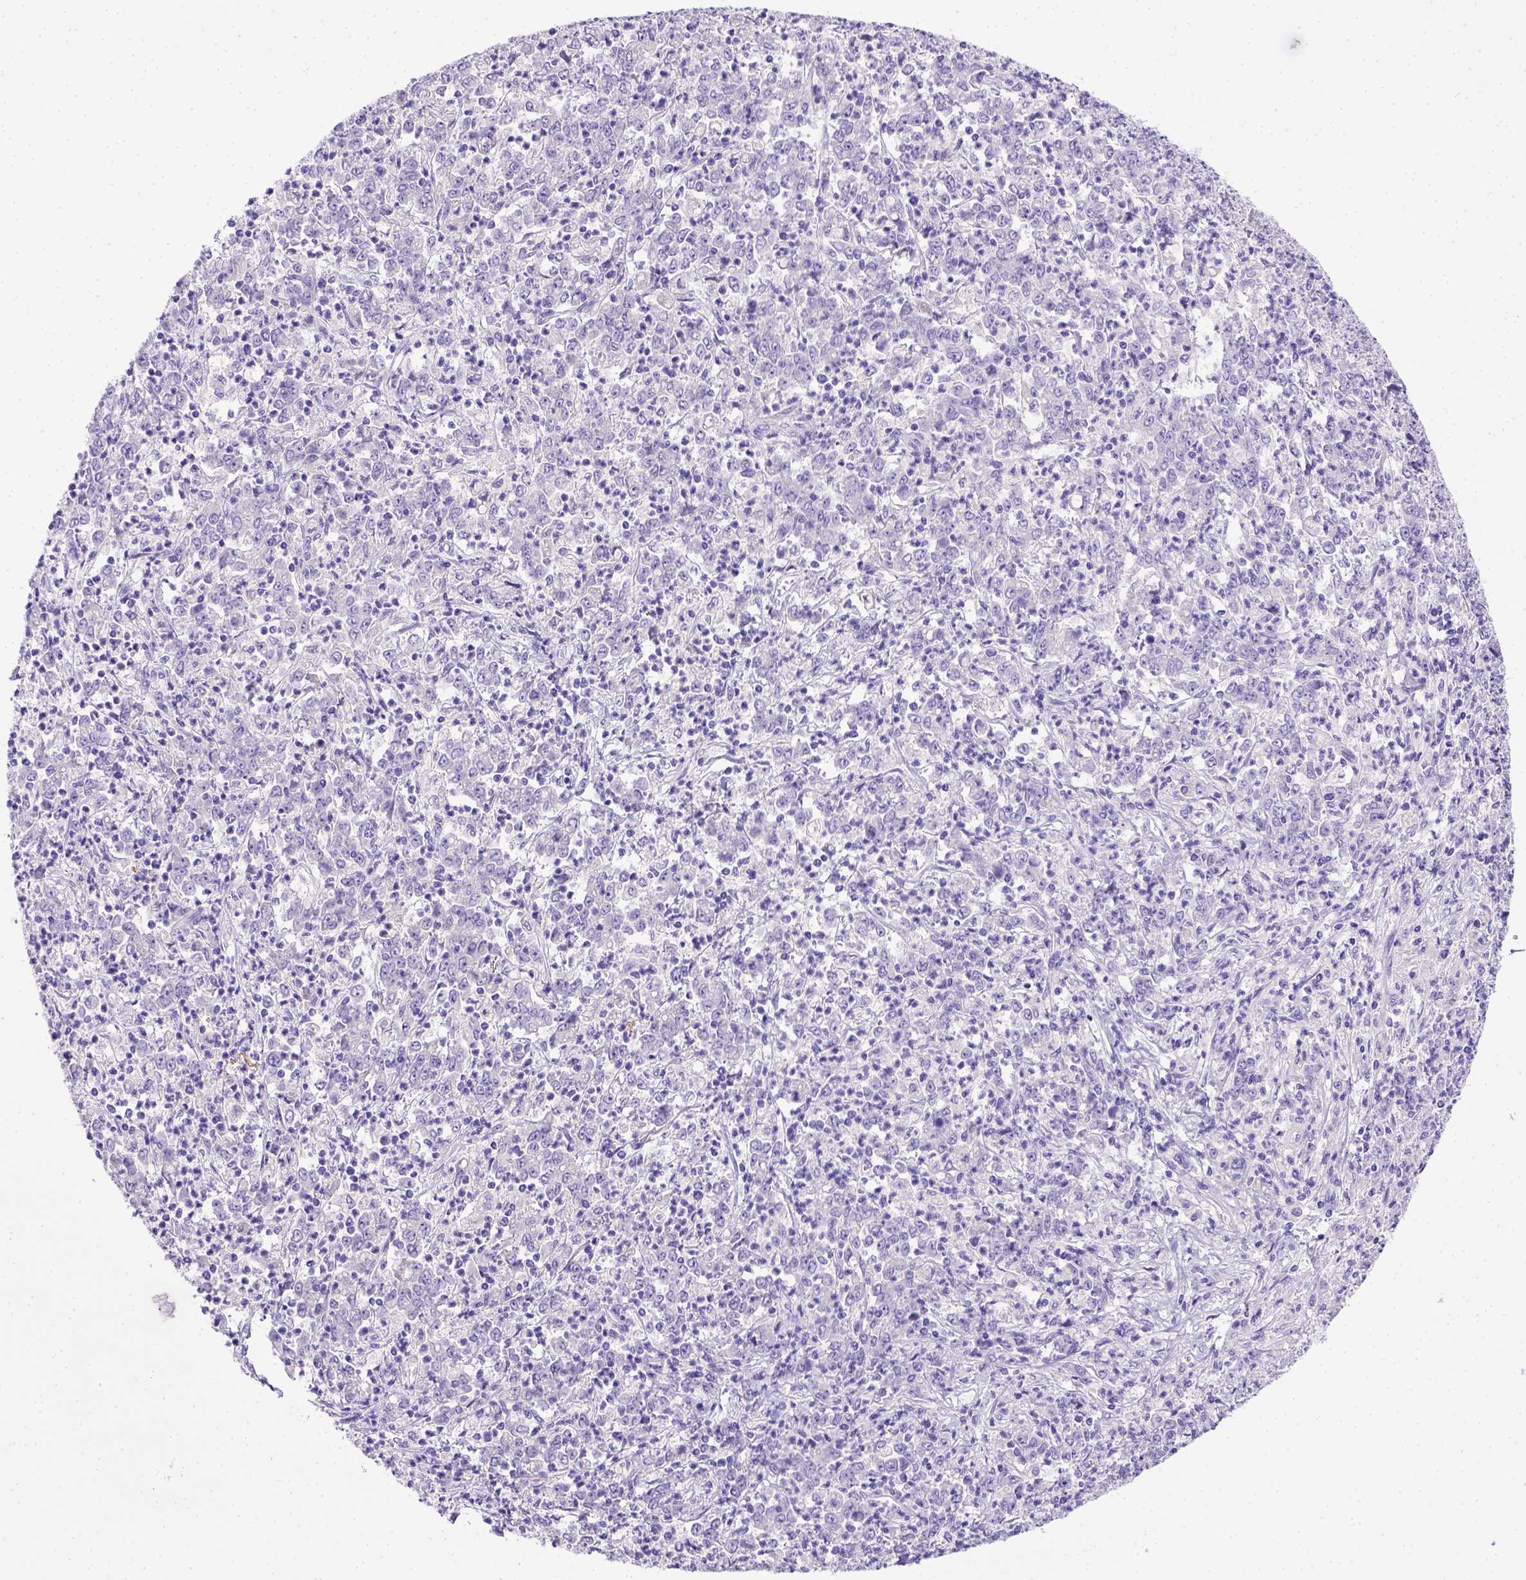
{"staining": {"intensity": "negative", "quantity": "none", "location": "none"}, "tissue": "stomach cancer", "cell_type": "Tumor cells", "image_type": "cancer", "snomed": [{"axis": "morphology", "description": "Adenocarcinoma, NOS"}, {"axis": "topography", "description": "Stomach, lower"}], "caption": "The immunohistochemistry (IHC) histopathology image has no significant positivity in tumor cells of stomach cancer tissue.", "gene": "BTN1A1", "patient": {"sex": "female", "age": 71}}